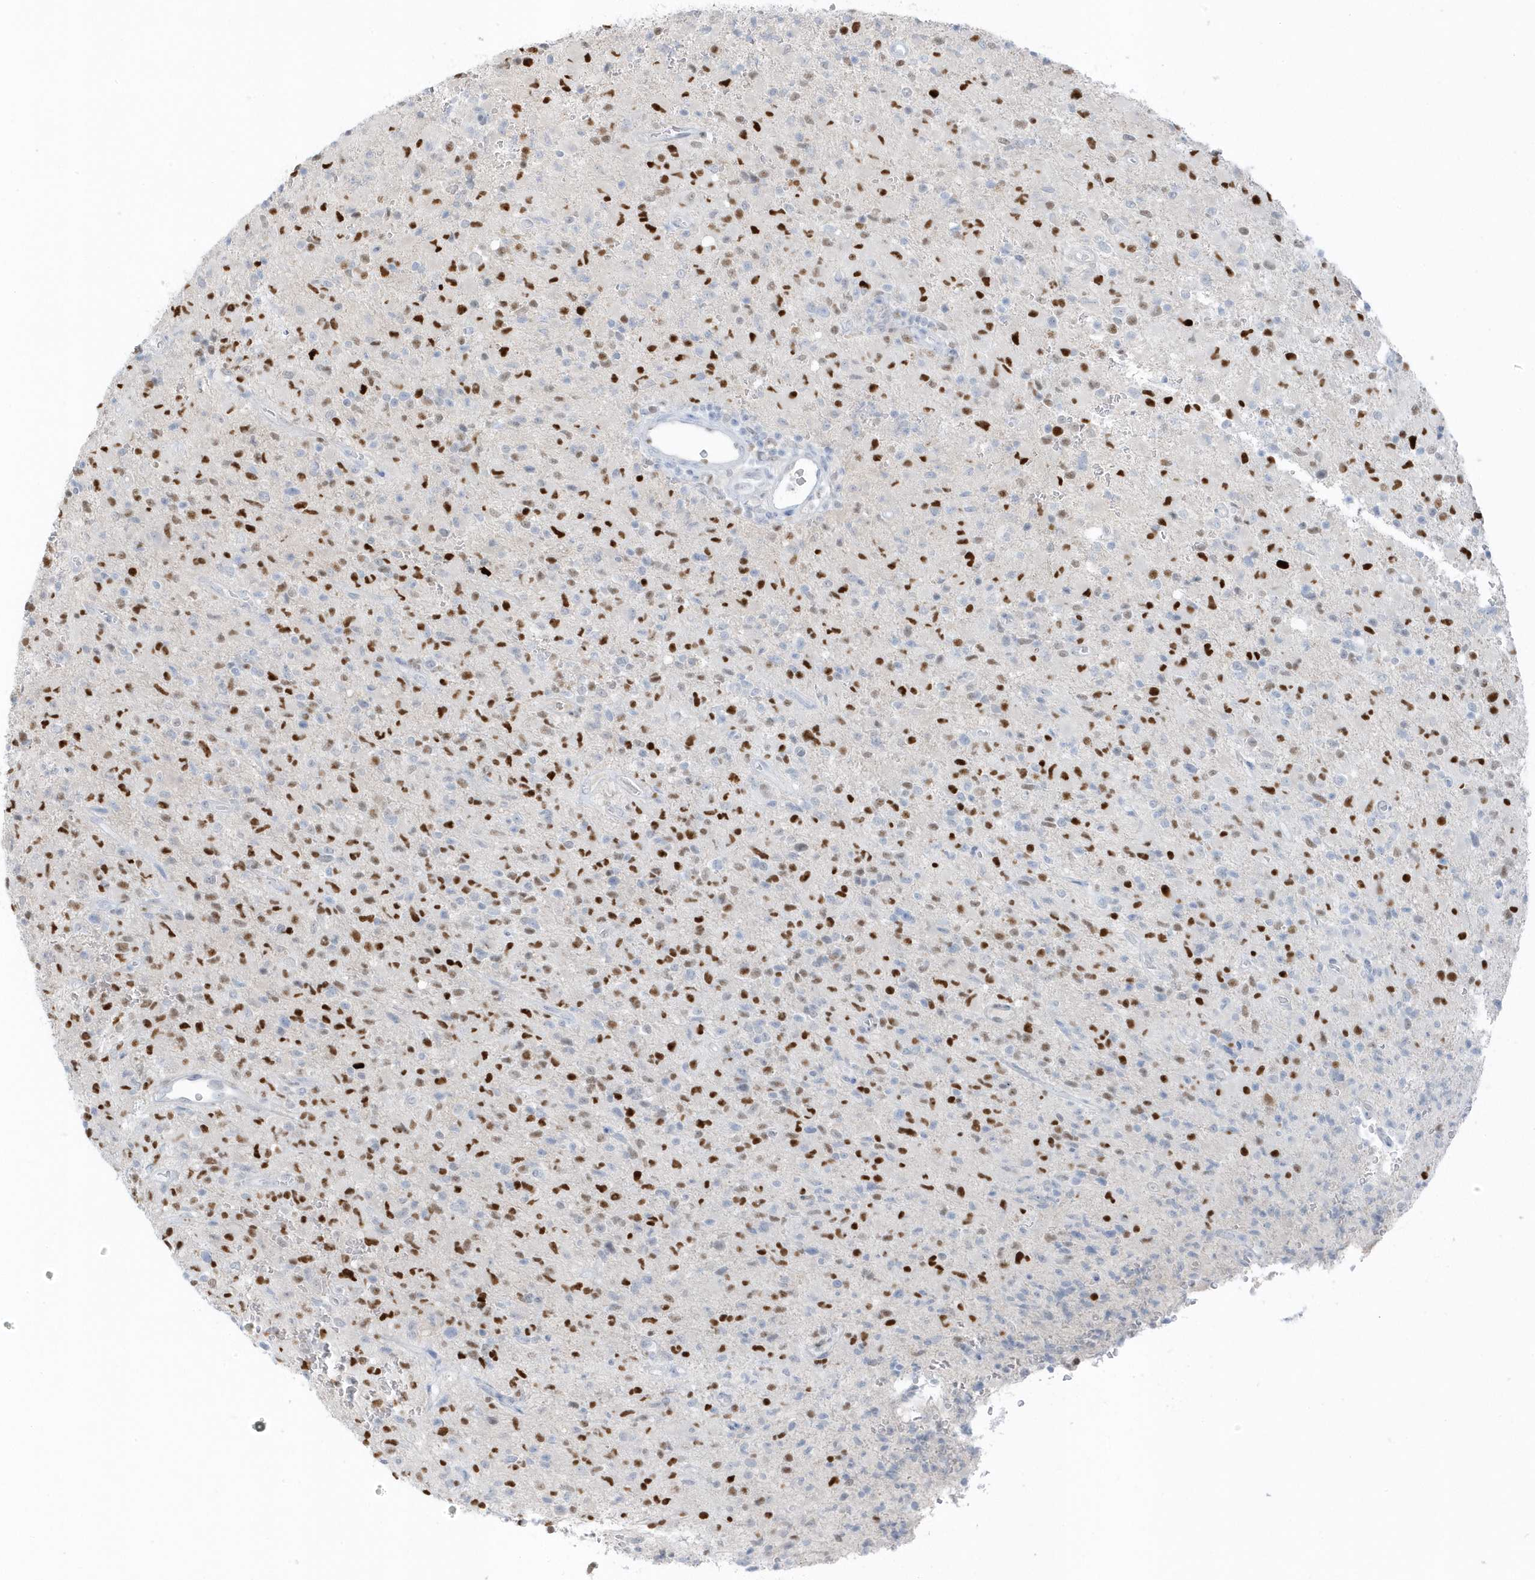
{"staining": {"intensity": "moderate", "quantity": "25%-75%", "location": "nuclear"}, "tissue": "glioma", "cell_type": "Tumor cells", "image_type": "cancer", "snomed": [{"axis": "morphology", "description": "Glioma, malignant, High grade"}, {"axis": "topography", "description": "Brain"}], "caption": "Glioma stained with immunohistochemistry (IHC) shows moderate nuclear expression in approximately 25%-75% of tumor cells.", "gene": "SMIM34", "patient": {"sex": "female", "age": 57}}